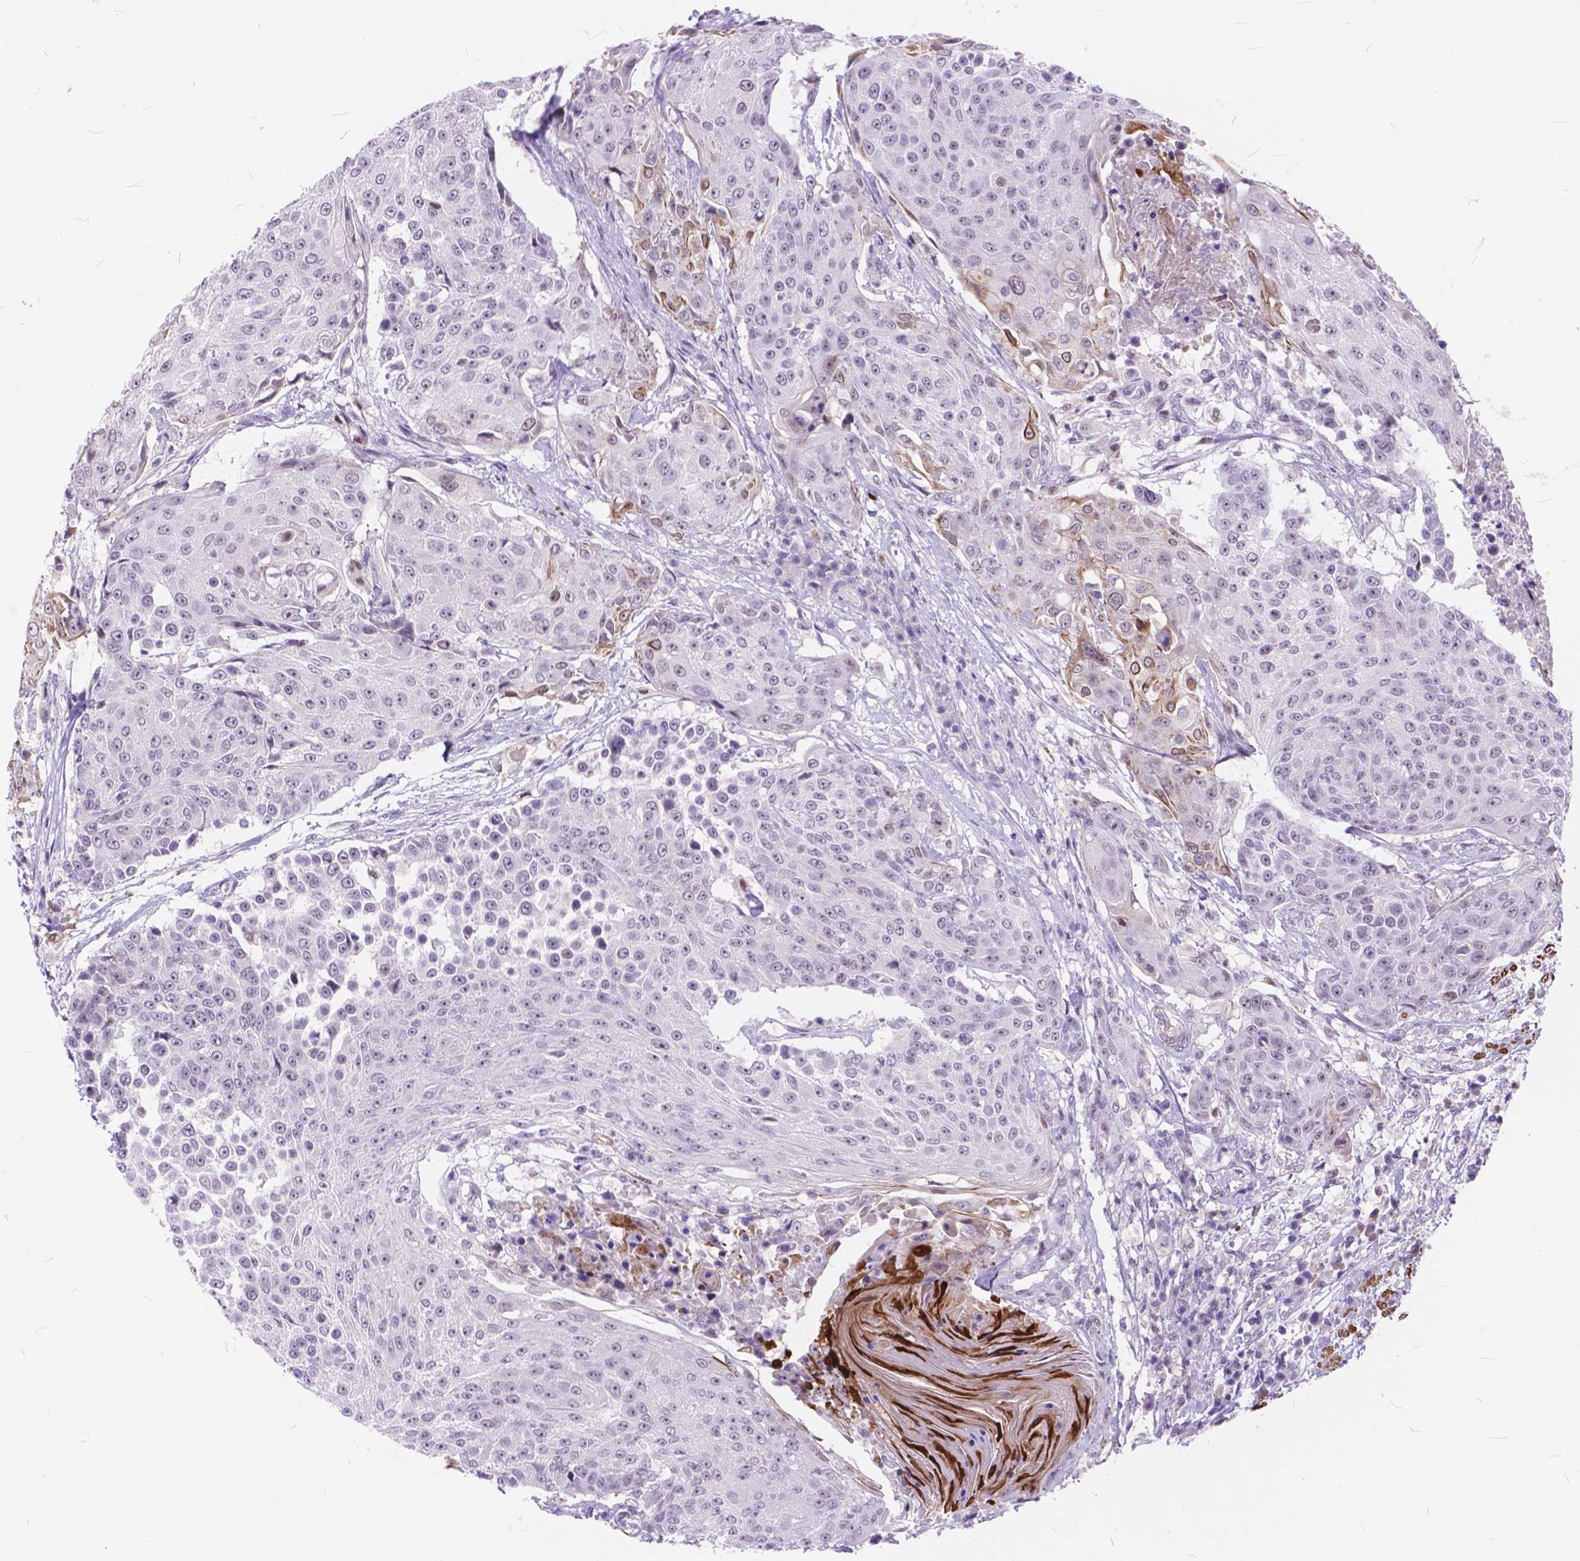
{"staining": {"intensity": "negative", "quantity": "none", "location": "none"}, "tissue": "urothelial cancer", "cell_type": "Tumor cells", "image_type": "cancer", "snomed": [{"axis": "morphology", "description": "Urothelial carcinoma, High grade"}, {"axis": "topography", "description": "Urinary bladder"}], "caption": "Tumor cells are negative for brown protein staining in urothelial carcinoma (high-grade).", "gene": "MAN2C1", "patient": {"sex": "female", "age": 63}}